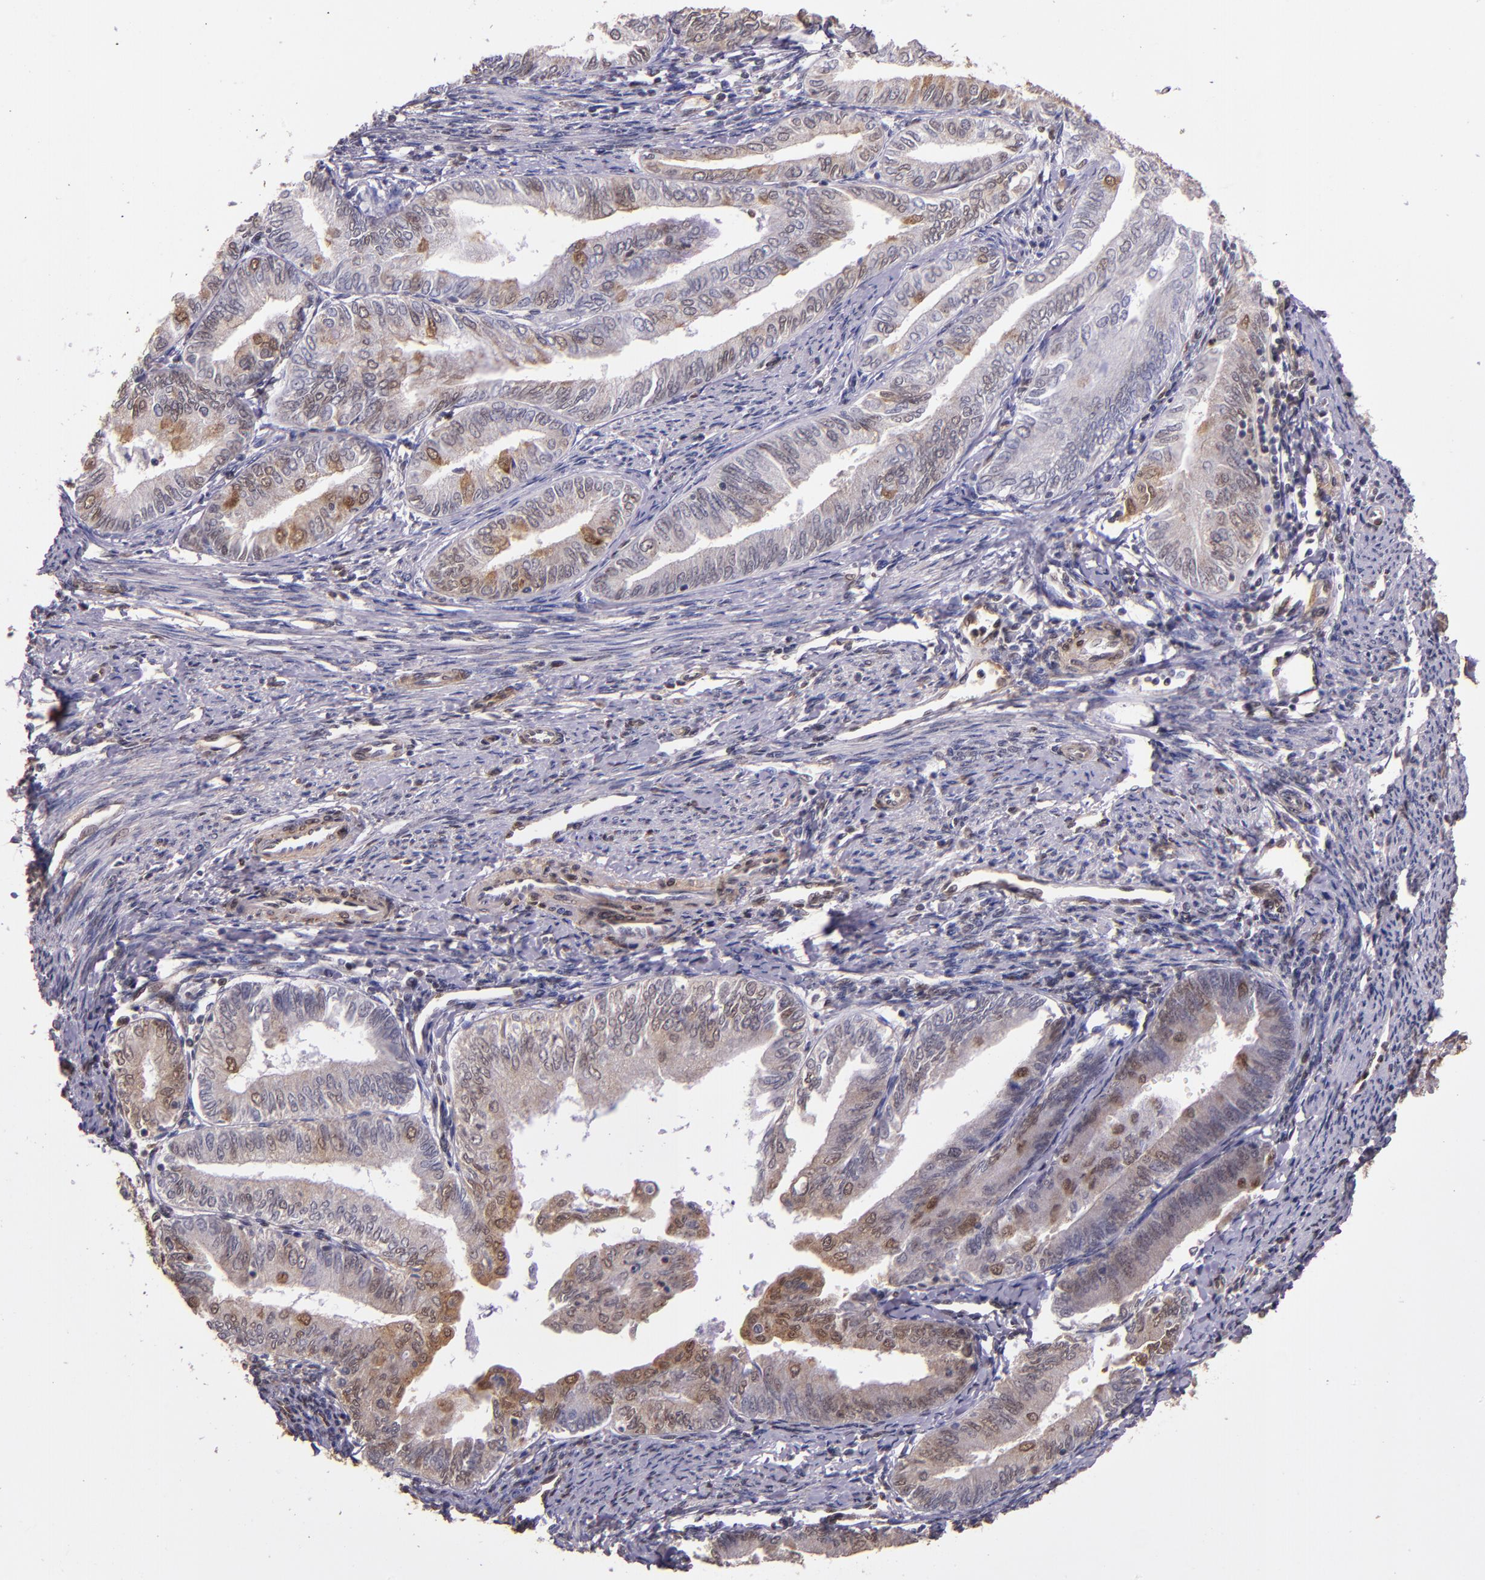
{"staining": {"intensity": "weak", "quantity": ">75%", "location": "cytoplasmic/membranous,nuclear"}, "tissue": "endometrial cancer", "cell_type": "Tumor cells", "image_type": "cancer", "snomed": [{"axis": "morphology", "description": "Adenocarcinoma, NOS"}, {"axis": "topography", "description": "Endometrium"}], "caption": "Brown immunohistochemical staining in endometrial adenocarcinoma exhibits weak cytoplasmic/membranous and nuclear positivity in about >75% of tumor cells.", "gene": "STAT6", "patient": {"sex": "female", "age": 66}}